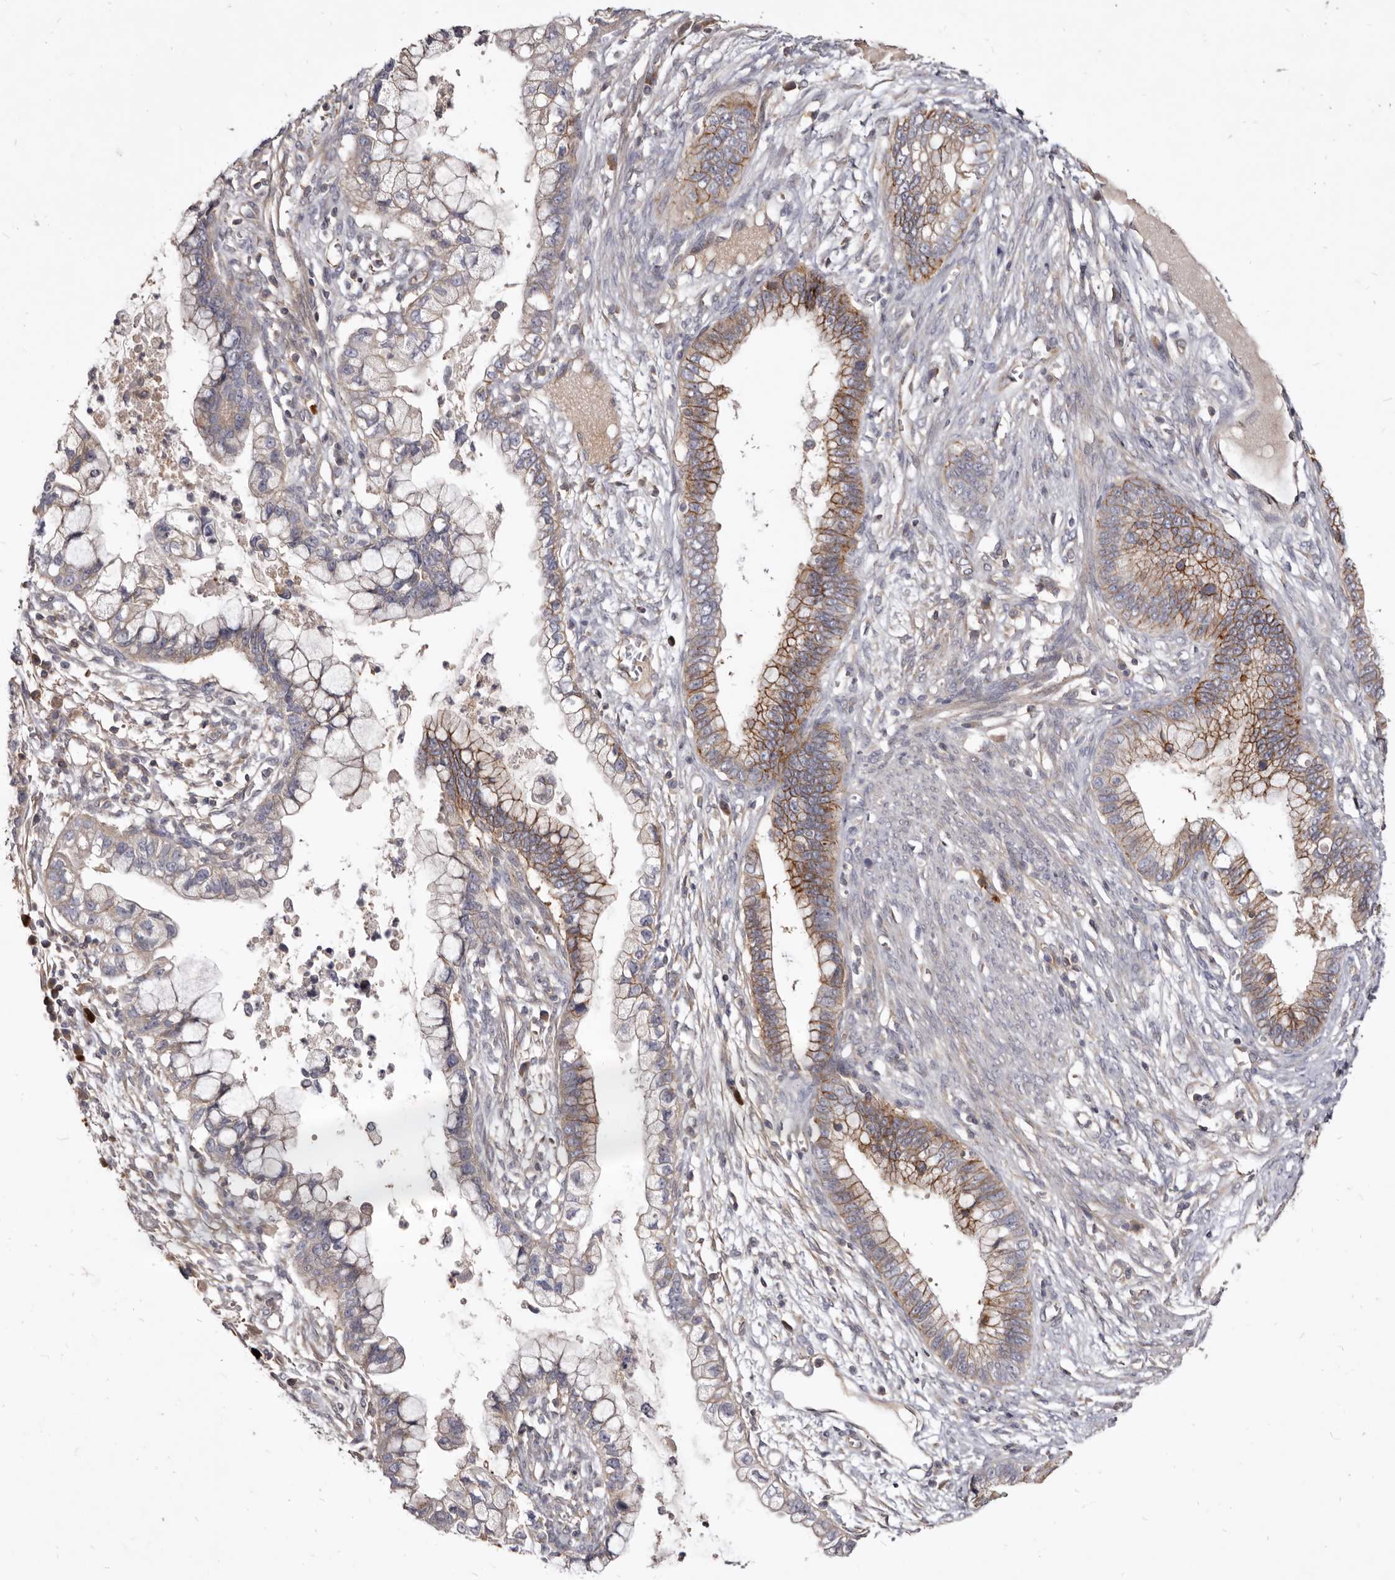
{"staining": {"intensity": "moderate", "quantity": ">75%", "location": "cytoplasmic/membranous"}, "tissue": "cervical cancer", "cell_type": "Tumor cells", "image_type": "cancer", "snomed": [{"axis": "morphology", "description": "Adenocarcinoma, NOS"}, {"axis": "topography", "description": "Cervix"}], "caption": "This is an image of immunohistochemistry (IHC) staining of cervical cancer (adenocarcinoma), which shows moderate expression in the cytoplasmic/membranous of tumor cells.", "gene": "FAS", "patient": {"sex": "female", "age": 44}}